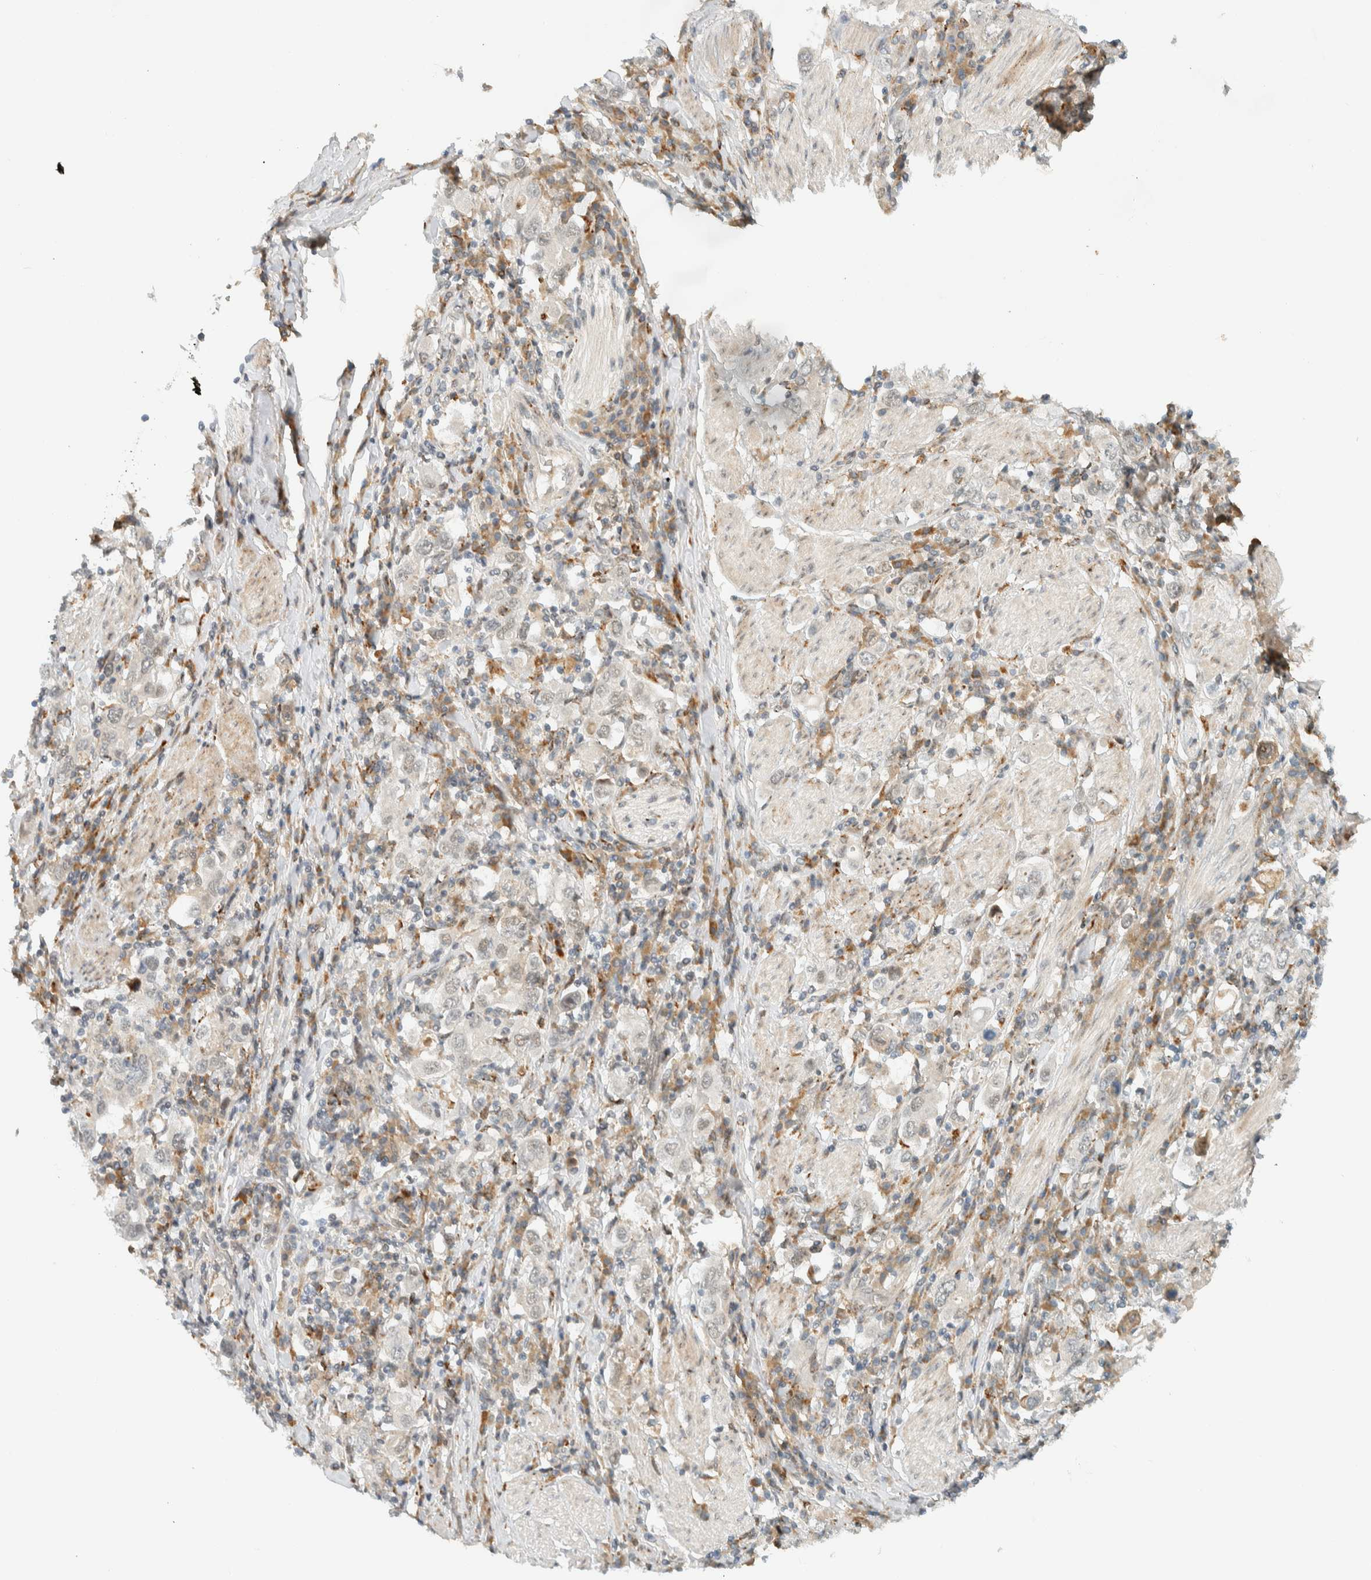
{"staining": {"intensity": "negative", "quantity": "none", "location": "none"}, "tissue": "stomach cancer", "cell_type": "Tumor cells", "image_type": "cancer", "snomed": [{"axis": "morphology", "description": "Adenocarcinoma, NOS"}, {"axis": "topography", "description": "Stomach, upper"}], "caption": "Micrograph shows no significant protein staining in tumor cells of stomach cancer.", "gene": "ITPRID1", "patient": {"sex": "male", "age": 62}}